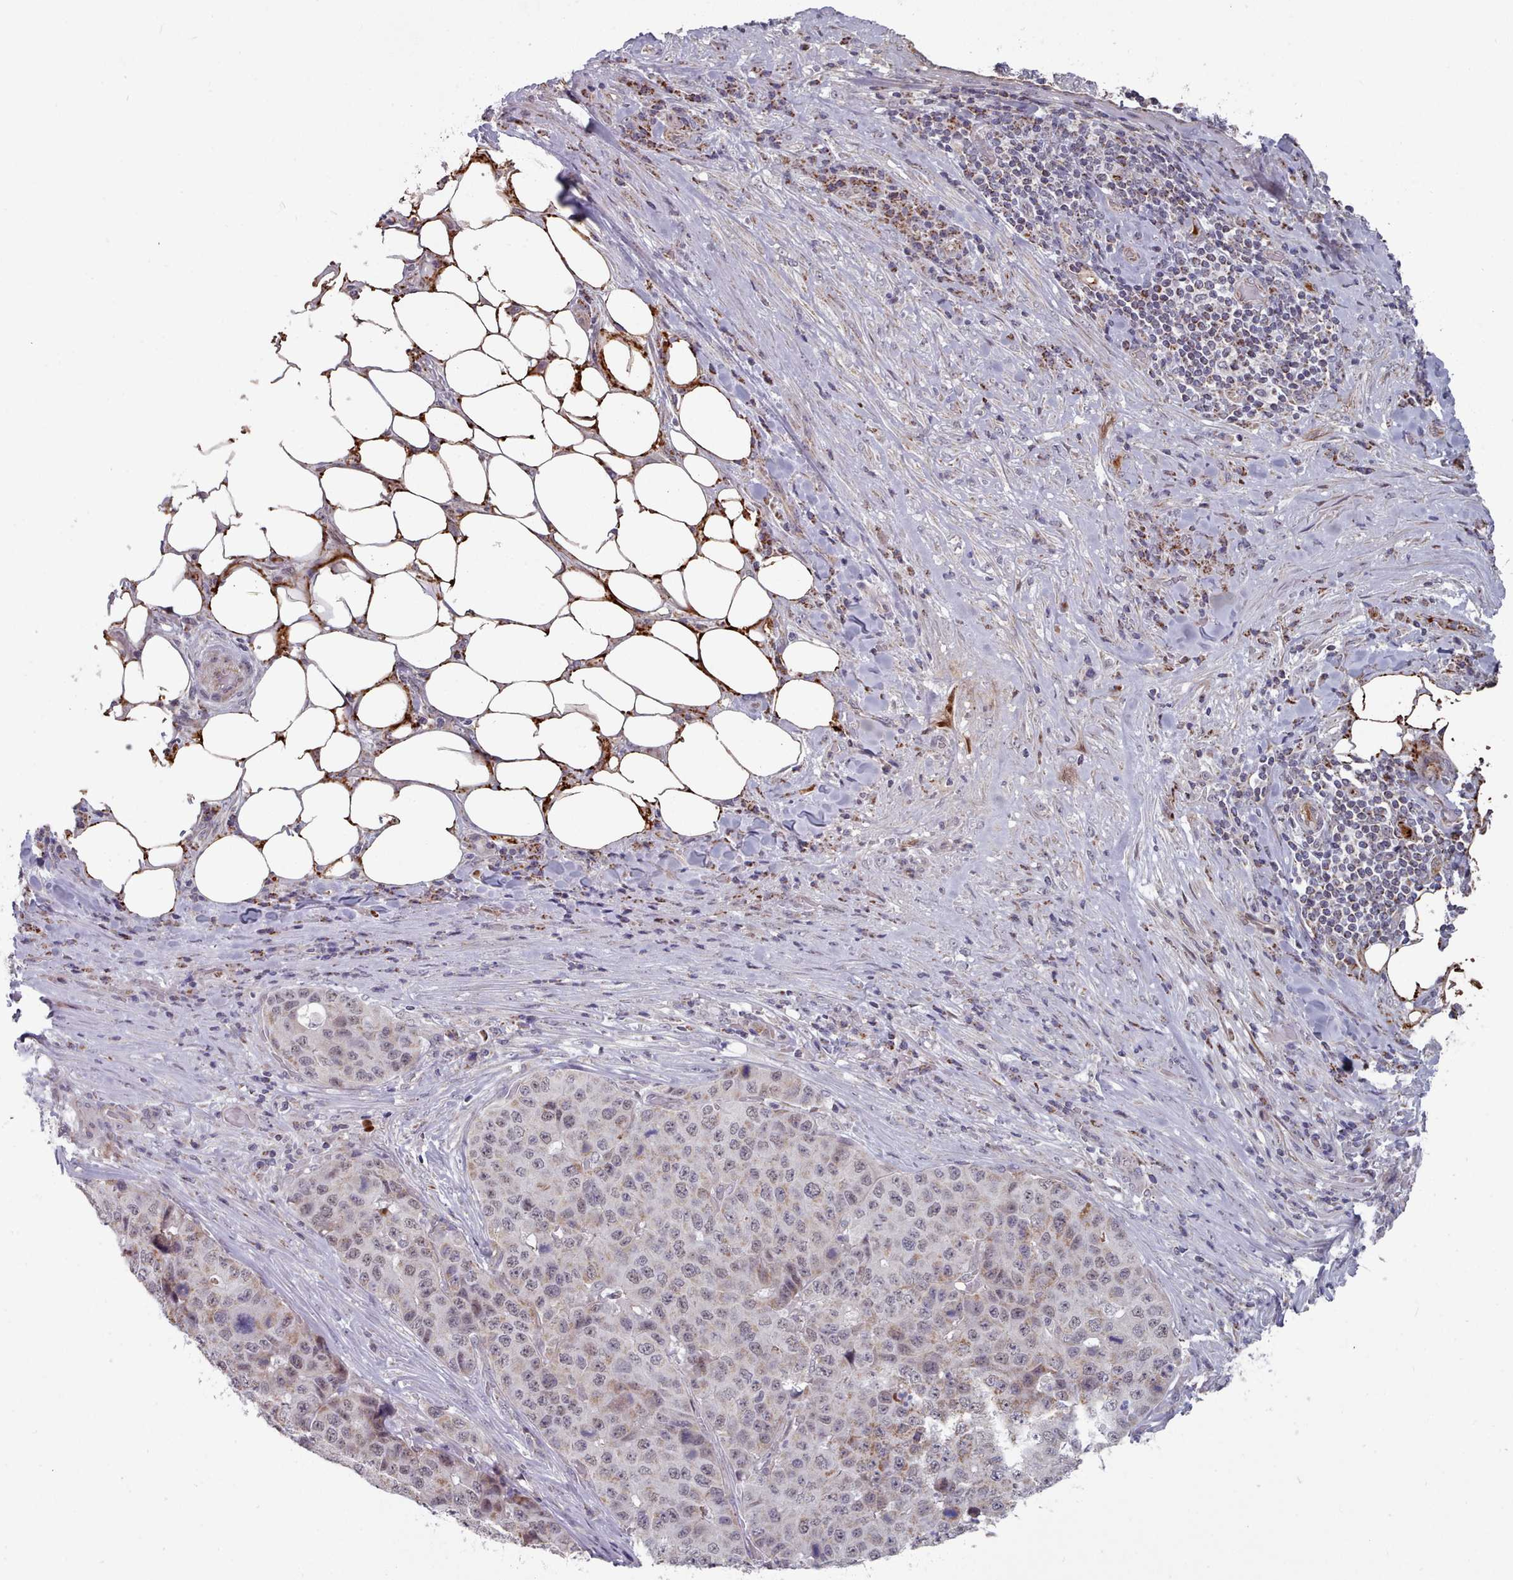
{"staining": {"intensity": "weak", "quantity": "25%-75%", "location": "cytoplasmic/membranous,nuclear"}, "tissue": "stomach cancer", "cell_type": "Tumor cells", "image_type": "cancer", "snomed": [{"axis": "morphology", "description": "Adenocarcinoma, NOS"}, {"axis": "topography", "description": "Stomach"}], "caption": "Human stomach adenocarcinoma stained with a protein marker displays weak staining in tumor cells.", "gene": "TRARG1", "patient": {"sex": "male", "age": 71}}